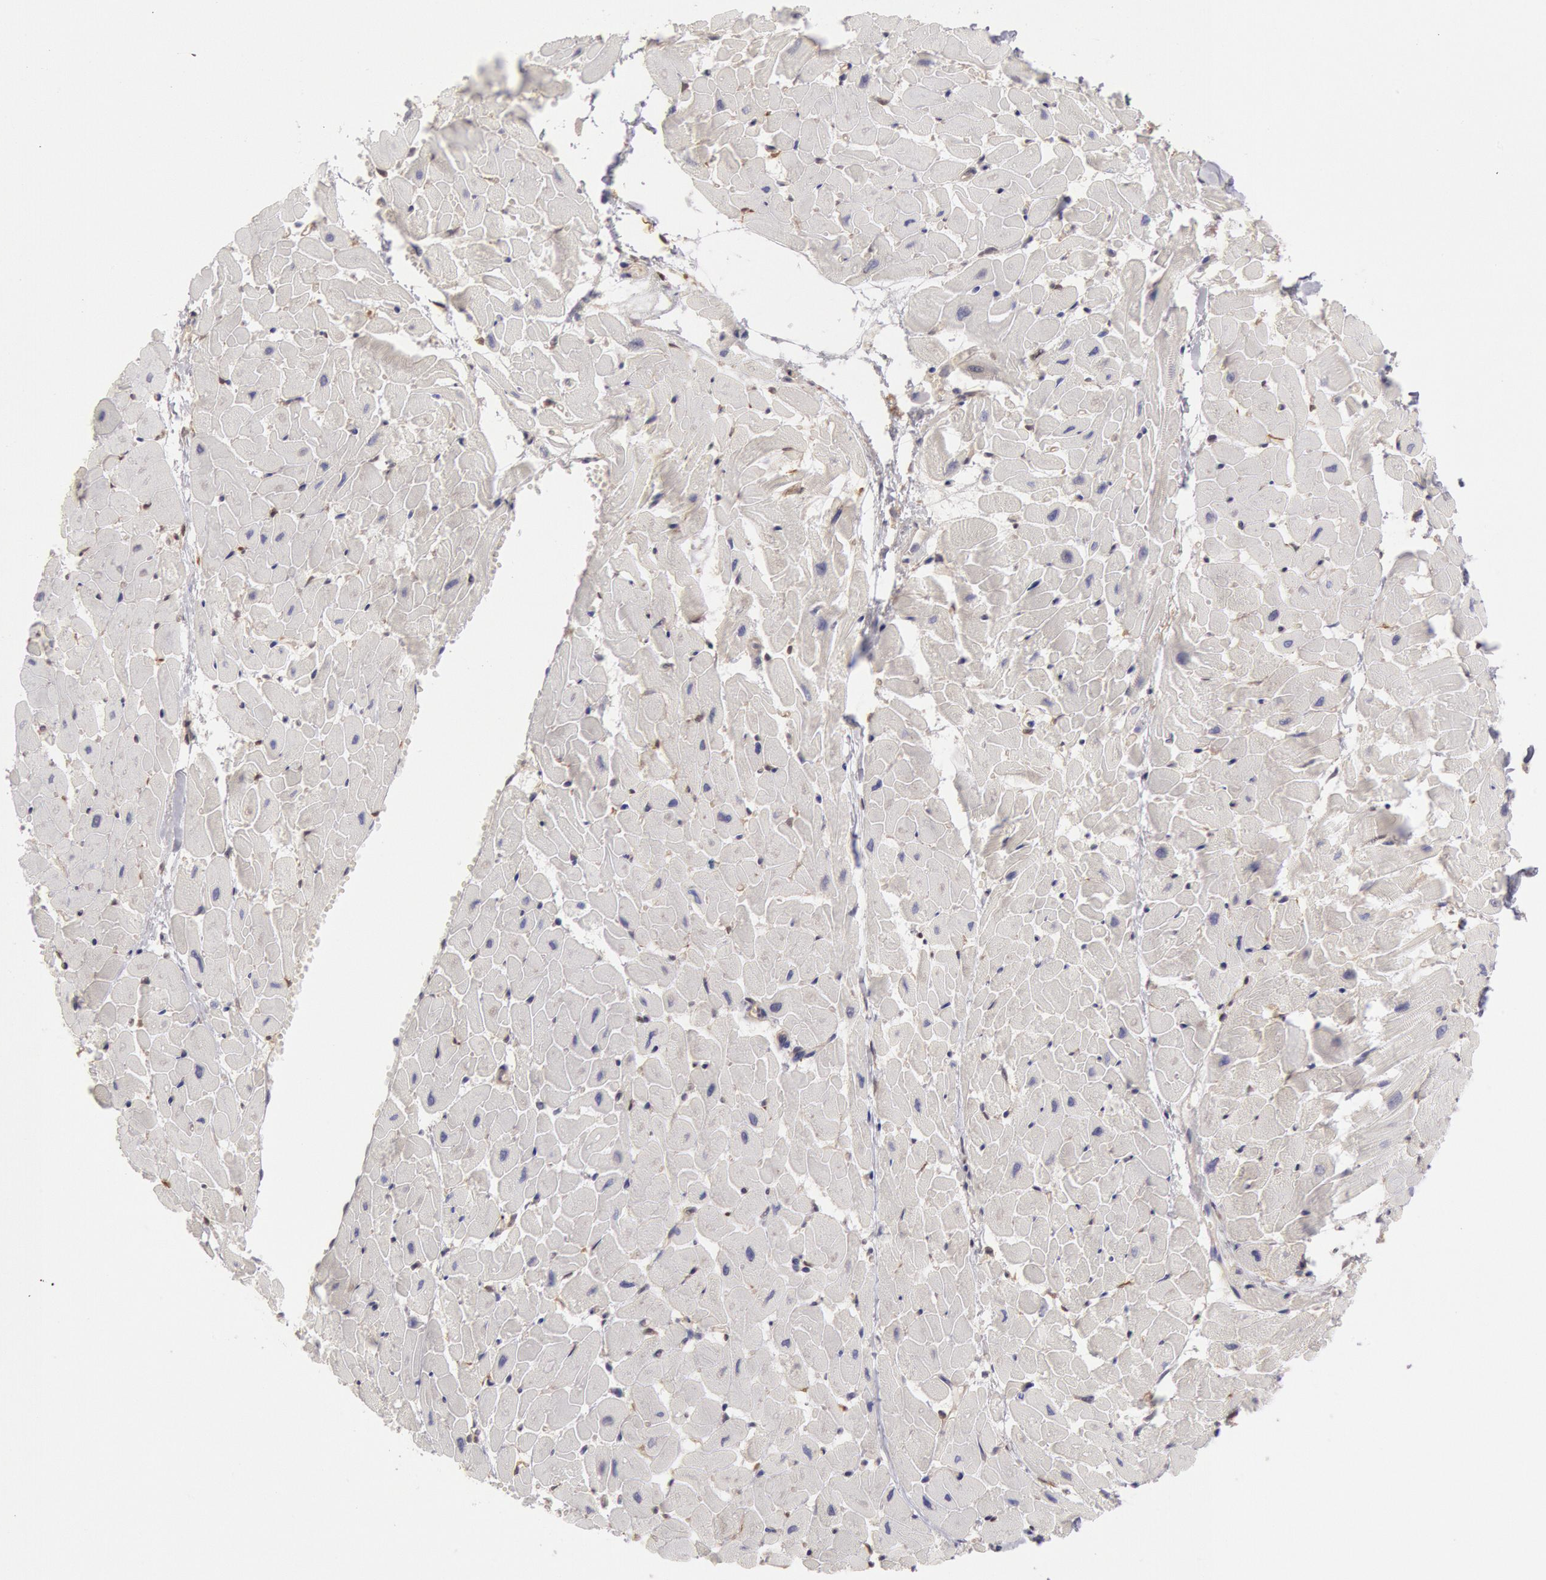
{"staining": {"intensity": "negative", "quantity": "none", "location": "none"}, "tissue": "heart muscle", "cell_type": "Cardiomyocytes", "image_type": "normal", "snomed": [{"axis": "morphology", "description": "Normal tissue, NOS"}, {"axis": "topography", "description": "Heart"}], "caption": "DAB immunohistochemical staining of benign heart muscle reveals no significant expression in cardiomyocytes. The staining is performed using DAB brown chromogen with nuclei counter-stained in using hematoxylin.", "gene": "CCDC50", "patient": {"sex": "female", "age": 19}}